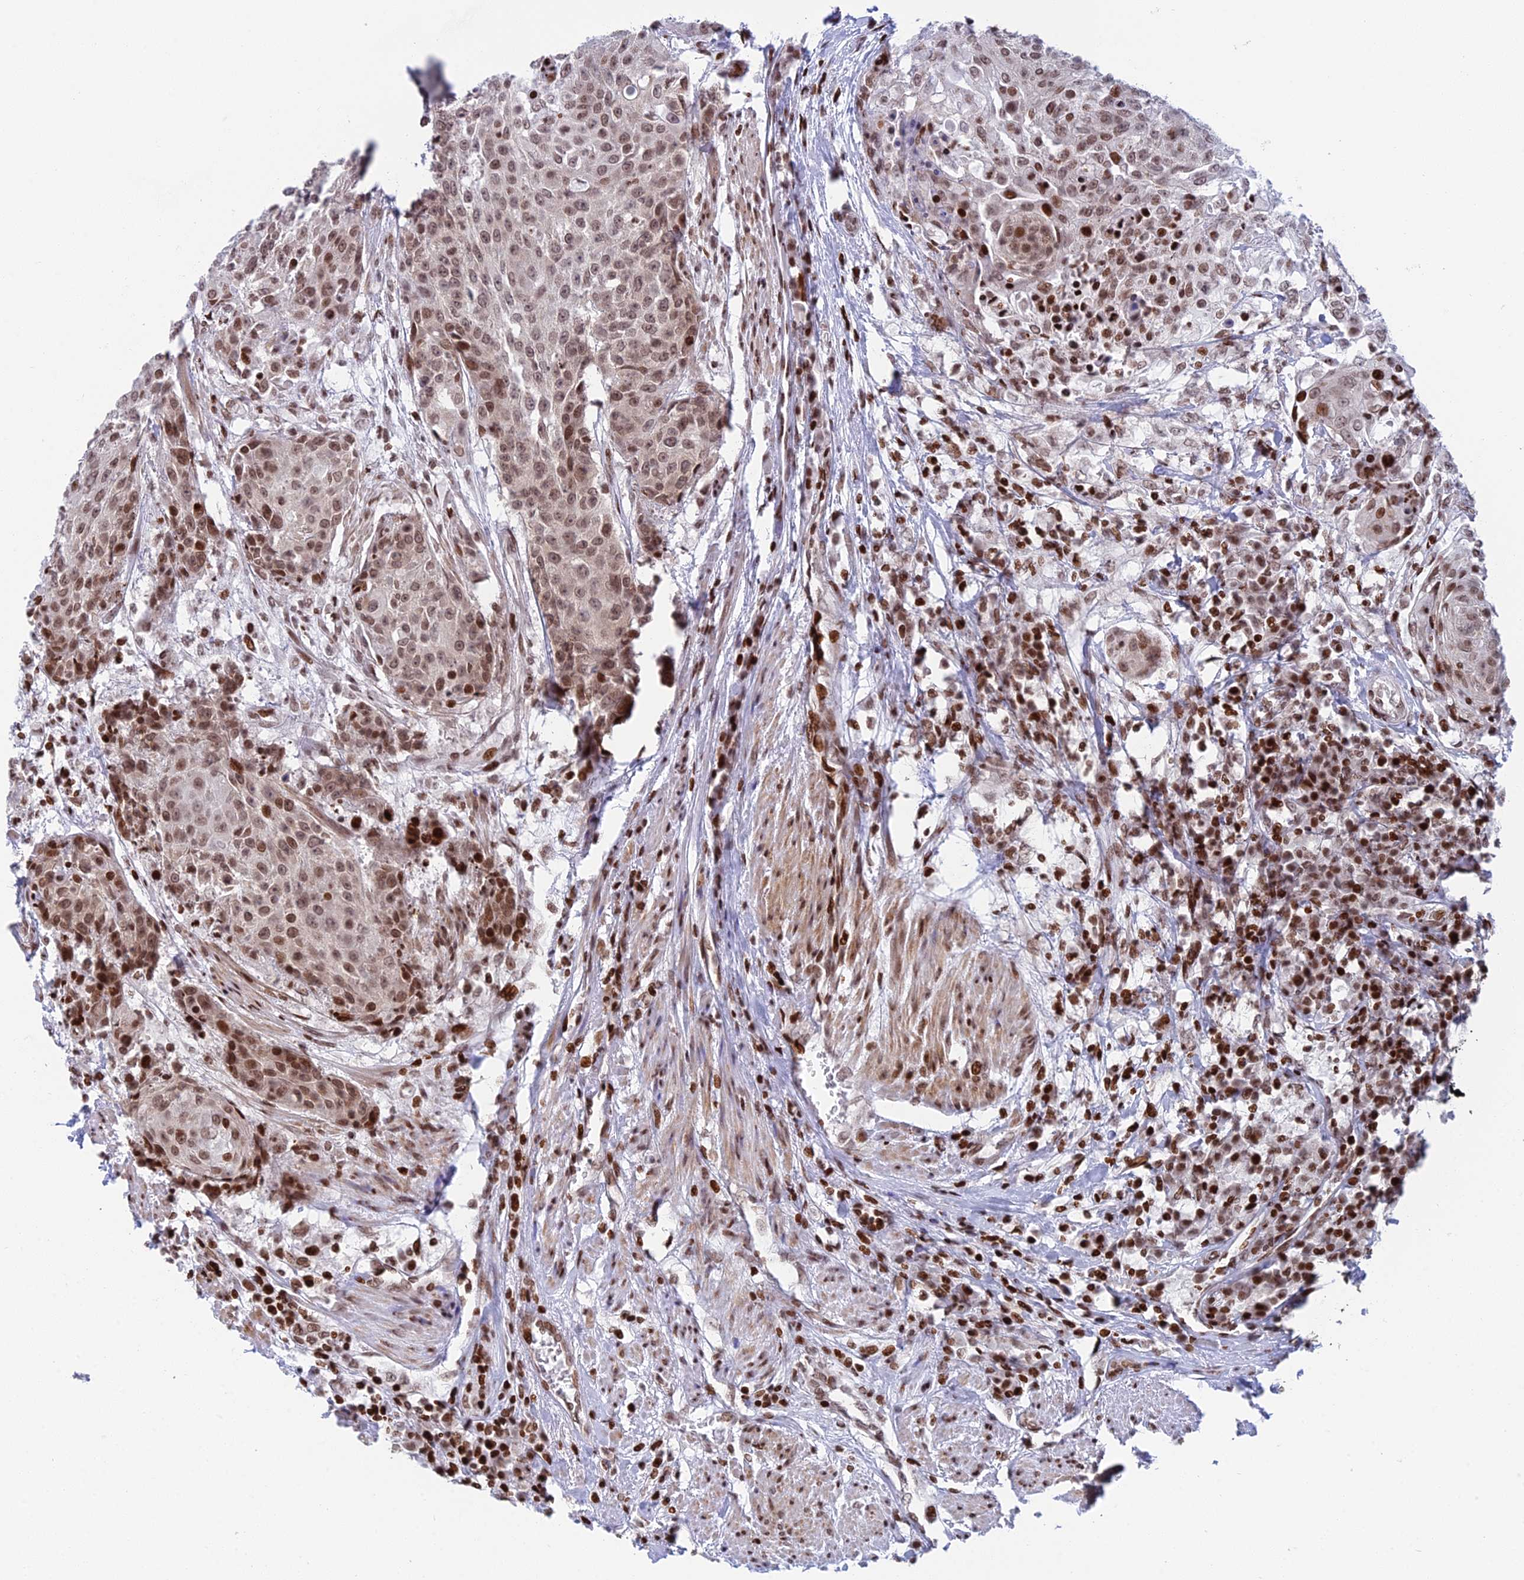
{"staining": {"intensity": "moderate", "quantity": ">75%", "location": "nuclear"}, "tissue": "urothelial cancer", "cell_type": "Tumor cells", "image_type": "cancer", "snomed": [{"axis": "morphology", "description": "Urothelial carcinoma, High grade"}, {"axis": "topography", "description": "Urinary bladder"}], "caption": "Immunohistochemistry (IHC) (DAB) staining of human urothelial cancer exhibits moderate nuclear protein staining in about >75% of tumor cells.", "gene": "RPAP1", "patient": {"sex": "female", "age": 63}}